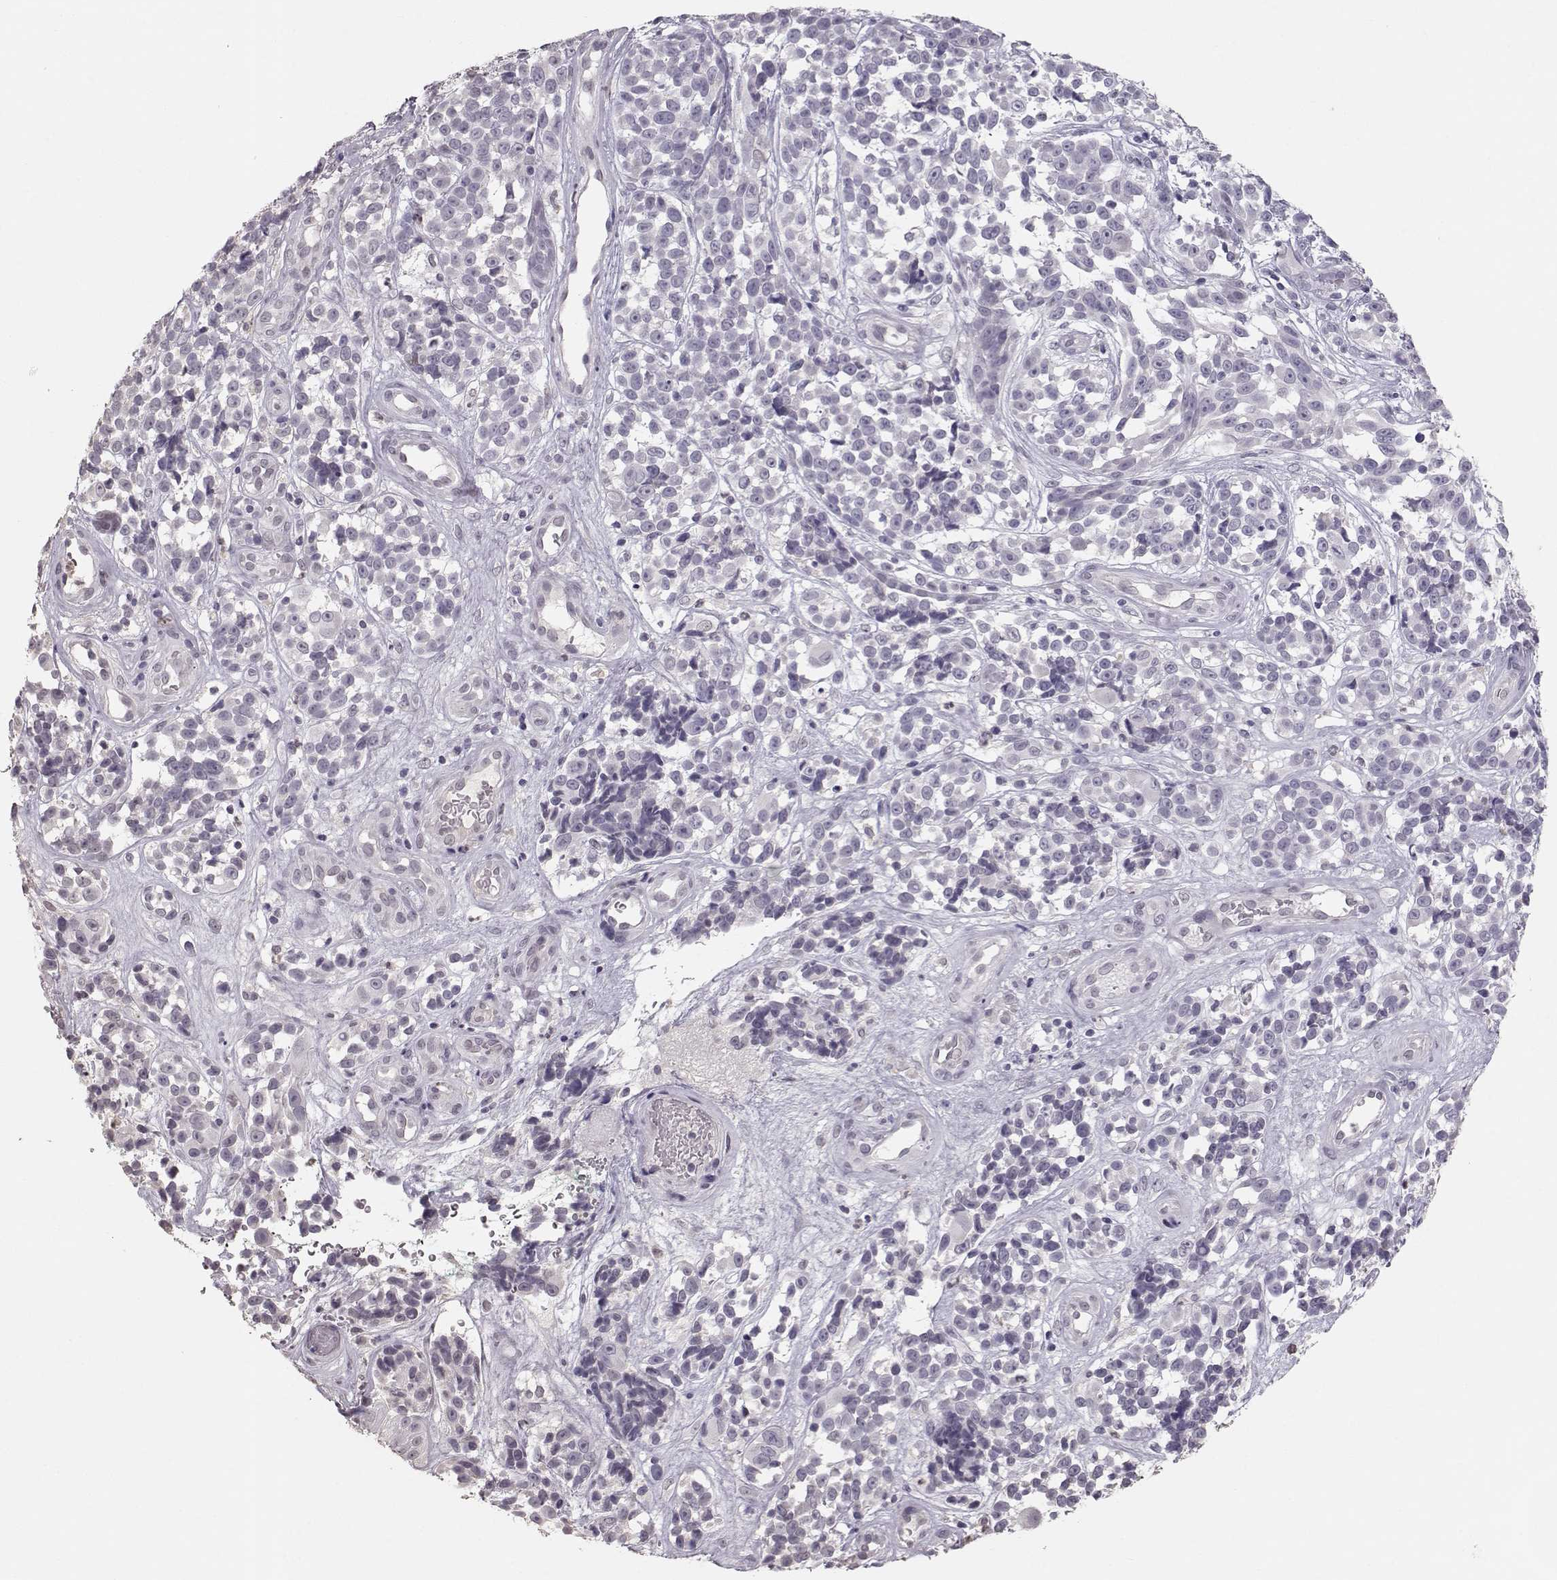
{"staining": {"intensity": "negative", "quantity": "none", "location": "none"}, "tissue": "melanoma", "cell_type": "Tumor cells", "image_type": "cancer", "snomed": [{"axis": "morphology", "description": "Malignant melanoma, NOS"}, {"axis": "topography", "description": "Skin"}], "caption": "Malignant melanoma stained for a protein using immunohistochemistry shows no expression tumor cells.", "gene": "POU1F1", "patient": {"sex": "female", "age": 88}}